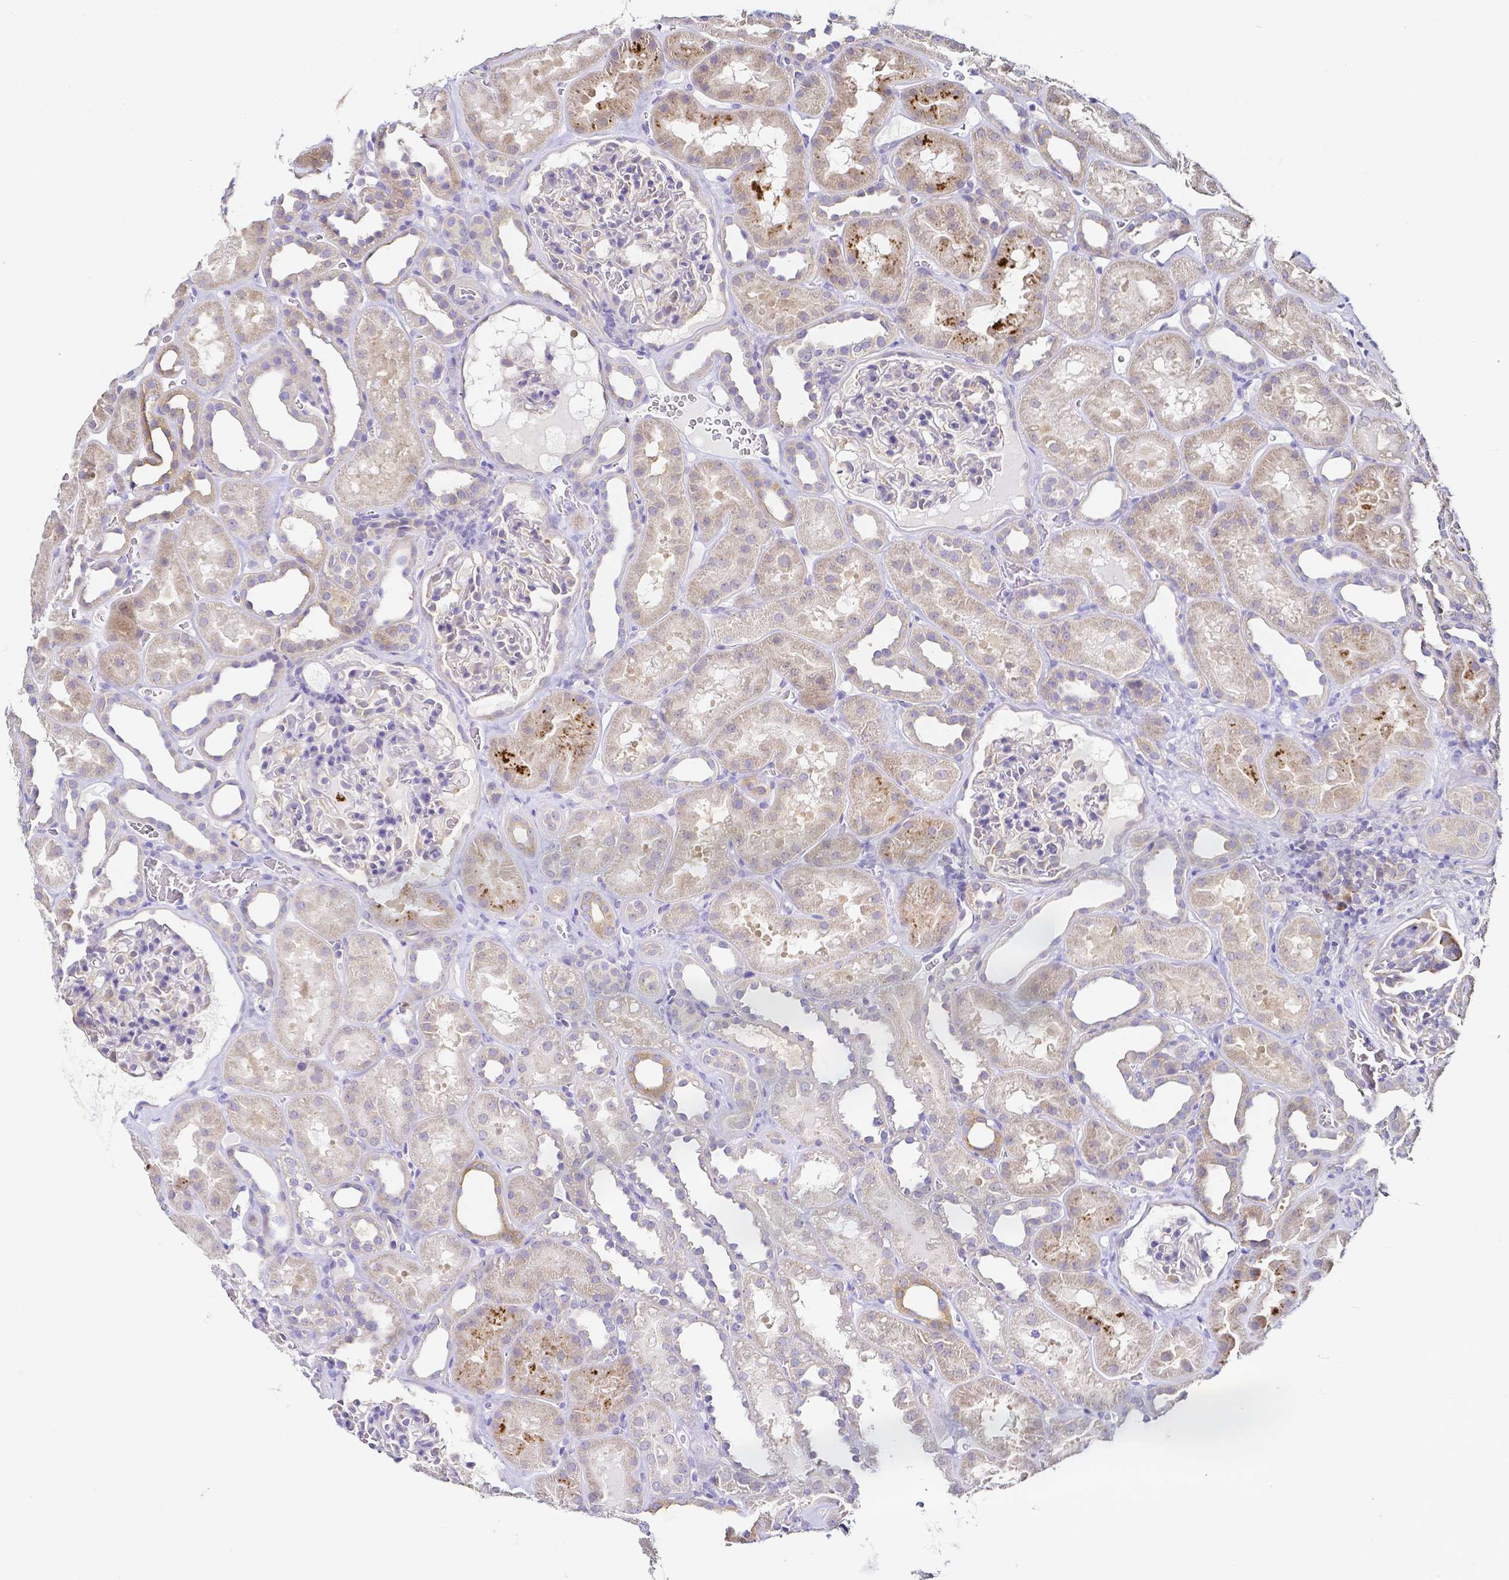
{"staining": {"intensity": "negative", "quantity": "none", "location": "none"}, "tissue": "kidney", "cell_type": "Cells in glomeruli", "image_type": "normal", "snomed": [{"axis": "morphology", "description": "Normal tissue, NOS"}, {"axis": "topography", "description": "Kidney"}], "caption": "This is an immunohistochemistry histopathology image of unremarkable kidney. There is no expression in cells in glomeruli.", "gene": "PKP3", "patient": {"sex": "female", "age": 41}}